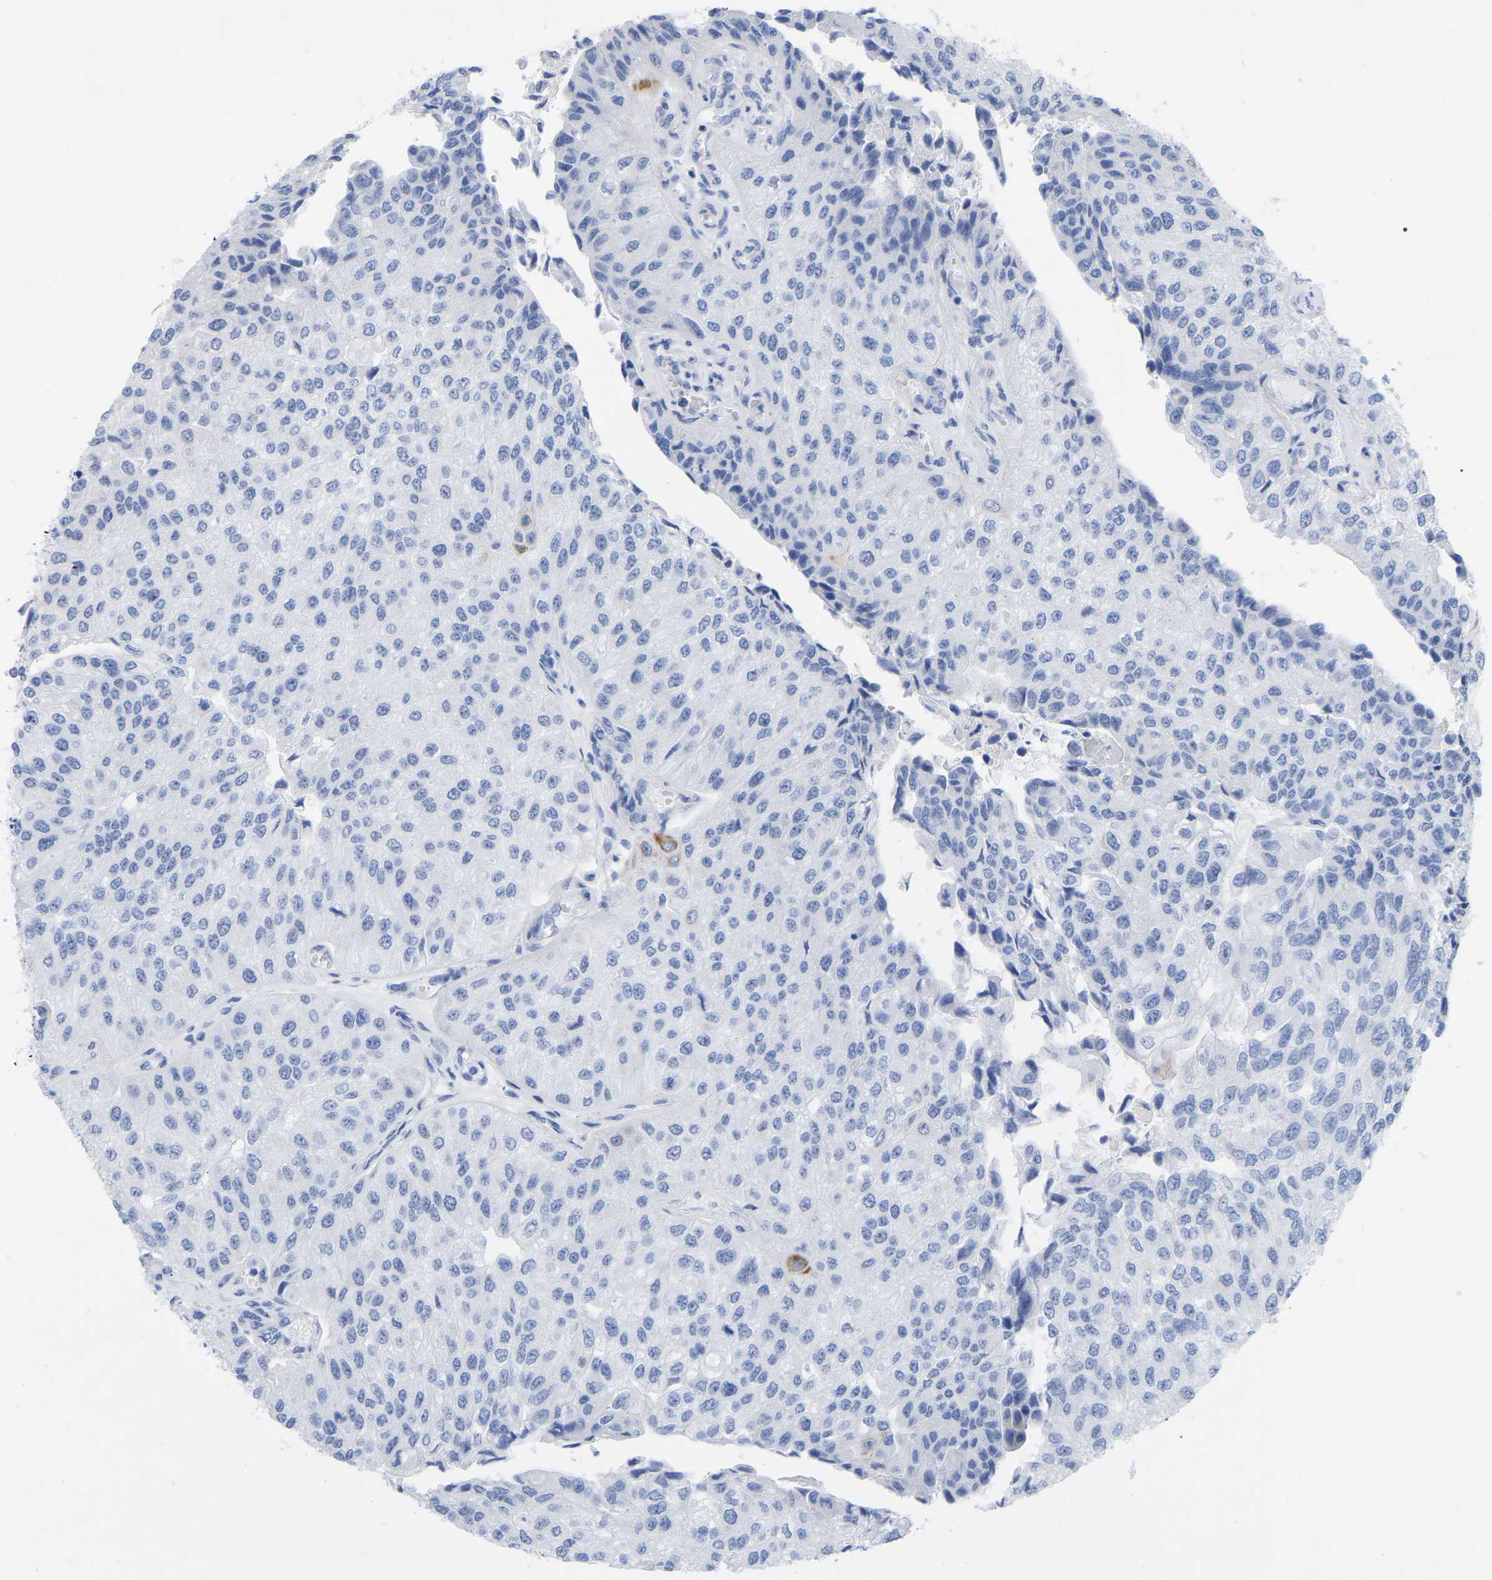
{"staining": {"intensity": "negative", "quantity": "none", "location": "none"}, "tissue": "urothelial cancer", "cell_type": "Tumor cells", "image_type": "cancer", "snomed": [{"axis": "morphology", "description": "Urothelial carcinoma, High grade"}, {"axis": "topography", "description": "Kidney"}, {"axis": "topography", "description": "Urinary bladder"}], "caption": "High power microscopy histopathology image of an immunohistochemistry micrograph of high-grade urothelial carcinoma, revealing no significant positivity in tumor cells. (DAB immunohistochemistry, high magnification).", "gene": "ZNF629", "patient": {"sex": "male", "age": 77}}